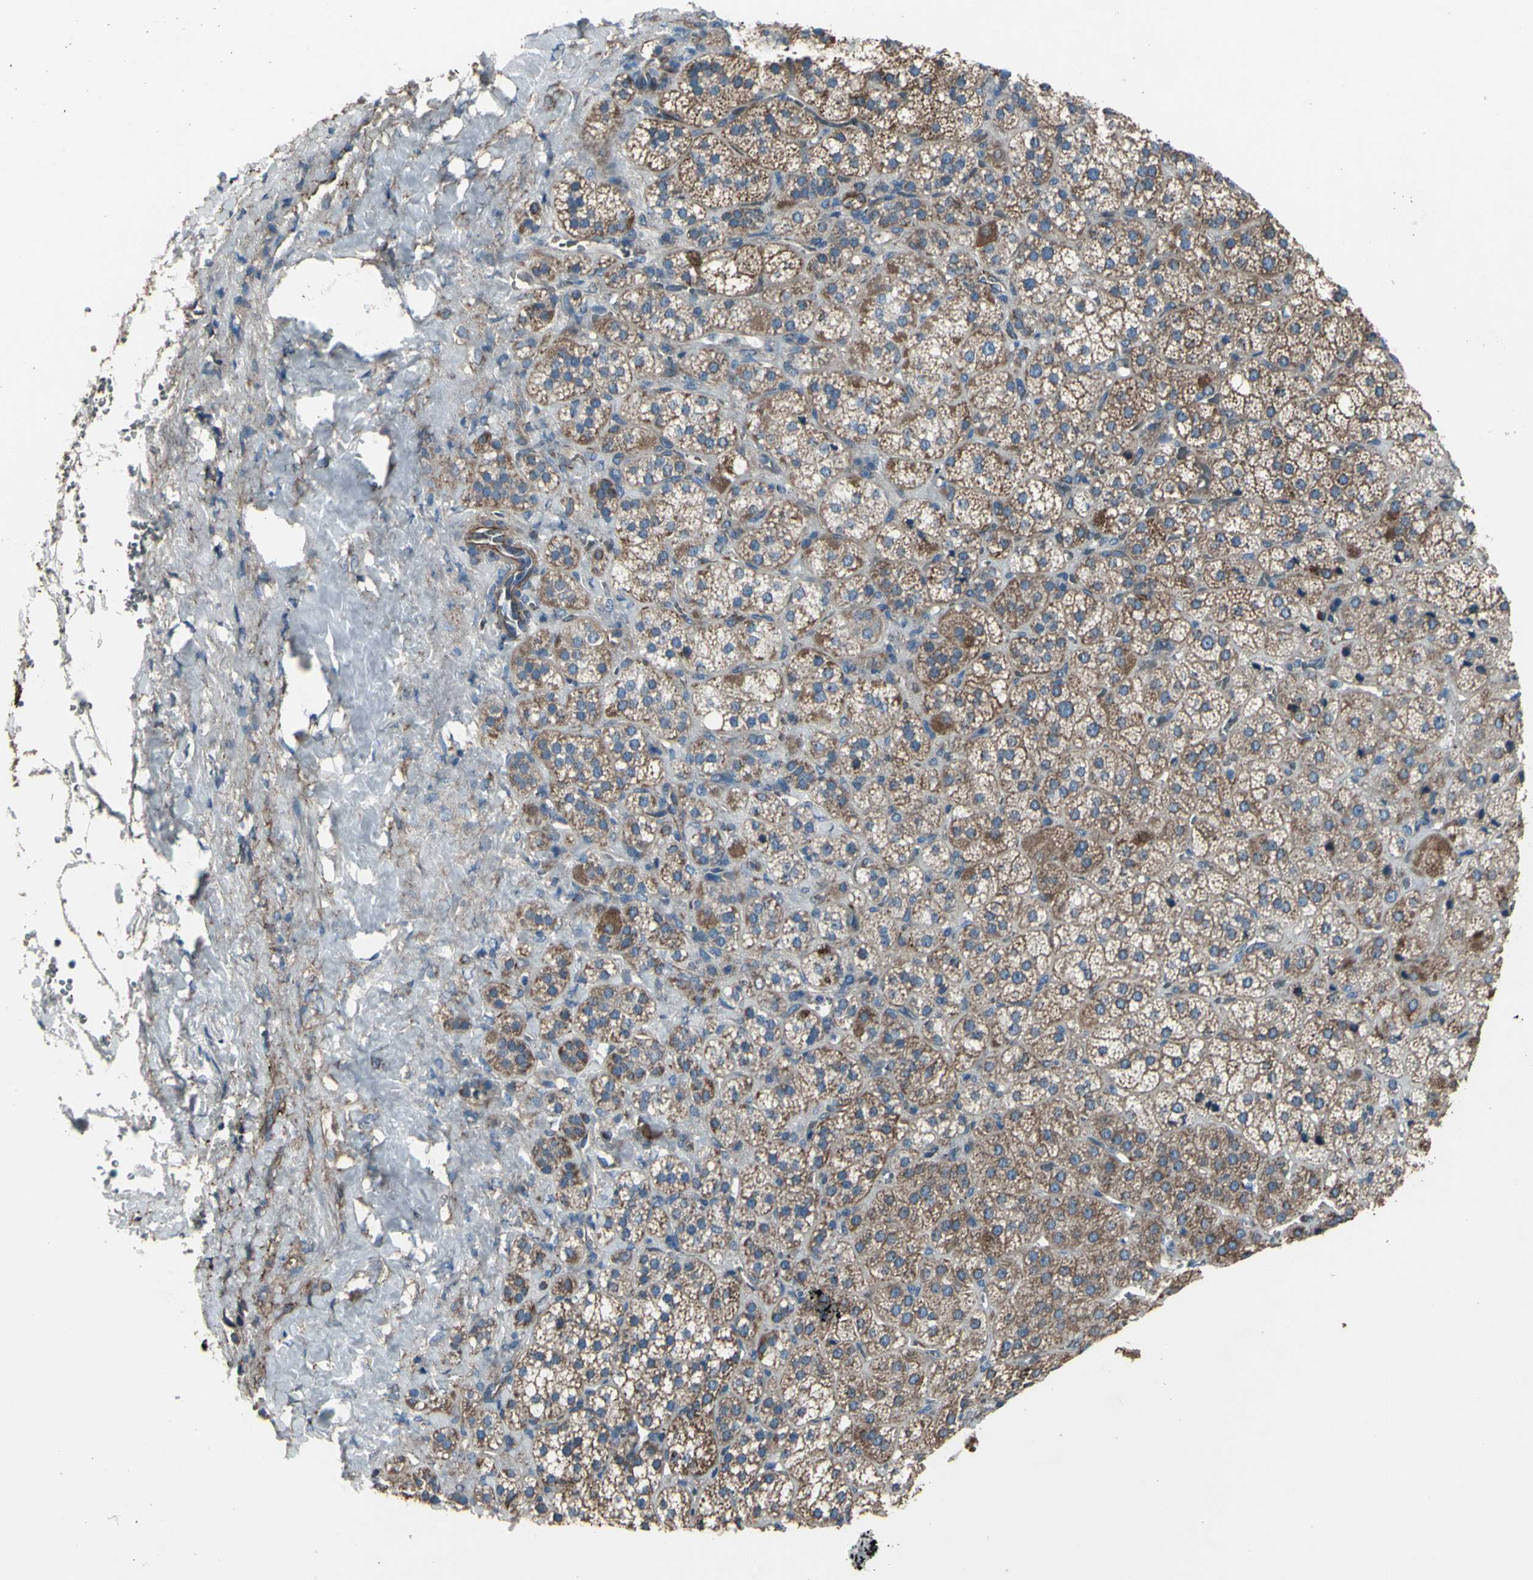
{"staining": {"intensity": "moderate", "quantity": ">75%", "location": "cytoplasmic/membranous"}, "tissue": "adrenal gland", "cell_type": "Glandular cells", "image_type": "normal", "snomed": [{"axis": "morphology", "description": "Normal tissue, NOS"}, {"axis": "topography", "description": "Adrenal gland"}], "caption": "Adrenal gland was stained to show a protein in brown. There is medium levels of moderate cytoplasmic/membranous positivity in approximately >75% of glandular cells. (IHC, brightfield microscopy, high magnification).", "gene": "EMC7", "patient": {"sex": "female", "age": 71}}